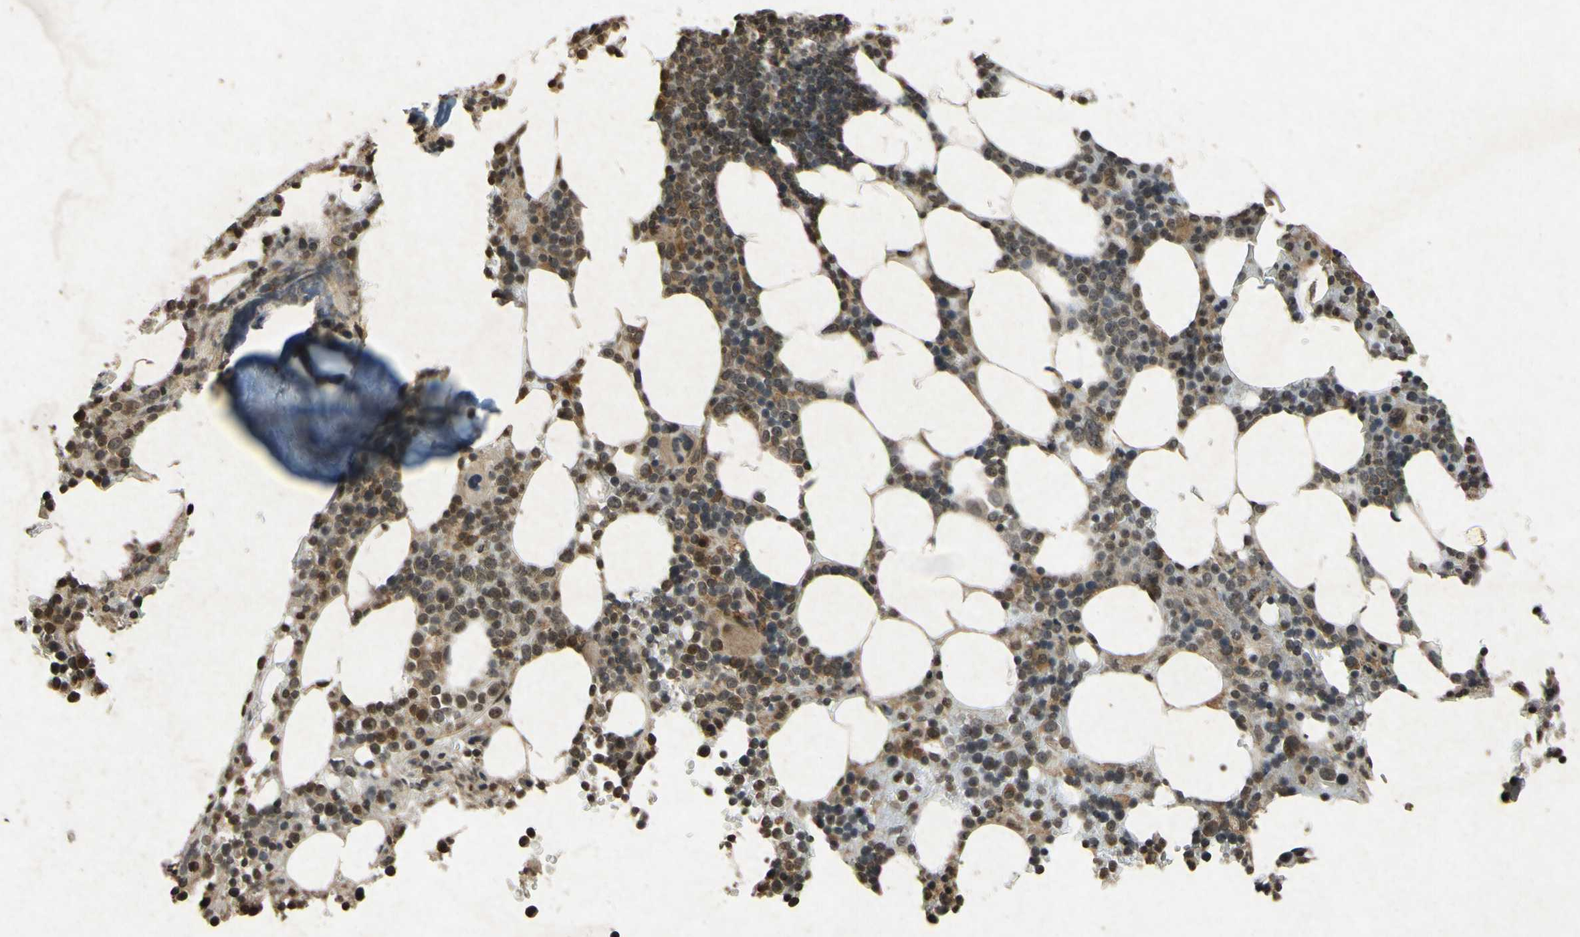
{"staining": {"intensity": "strong", "quantity": ">75%", "location": "cytoplasmic/membranous,nuclear"}, "tissue": "bone marrow", "cell_type": "Hematopoietic cells", "image_type": "normal", "snomed": [{"axis": "morphology", "description": "Normal tissue, NOS"}, {"axis": "topography", "description": "Bone marrow"}], "caption": "Immunohistochemistry (DAB) staining of normal human bone marrow shows strong cytoplasmic/membranous,nuclear protein positivity in about >75% of hematopoietic cells.", "gene": "ATP6V1H", "patient": {"sex": "female", "age": 73}}